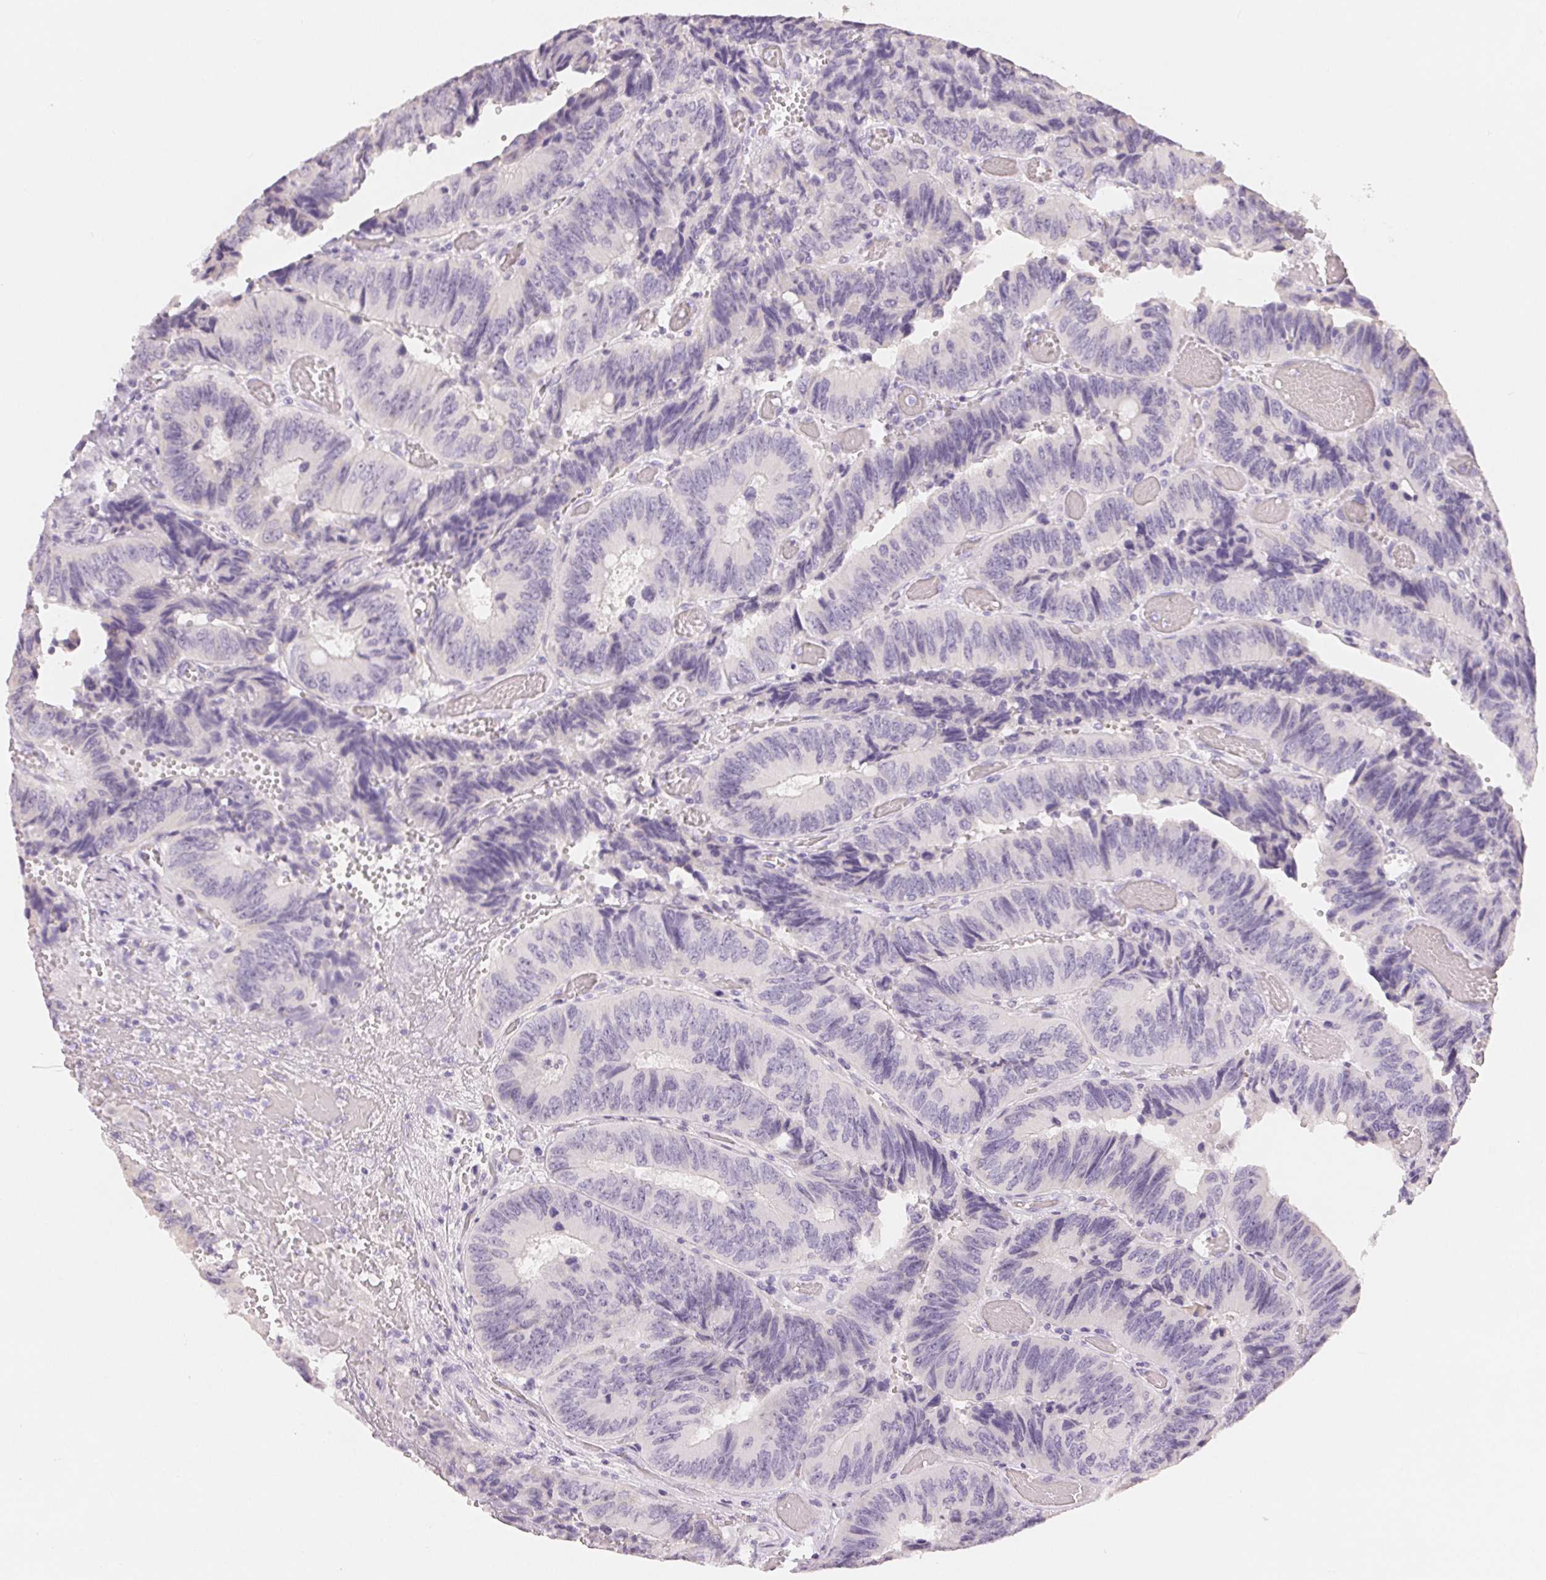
{"staining": {"intensity": "negative", "quantity": "none", "location": "none"}, "tissue": "colorectal cancer", "cell_type": "Tumor cells", "image_type": "cancer", "snomed": [{"axis": "morphology", "description": "Adenocarcinoma, NOS"}, {"axis": "topography", "description": "Colon"}], "caption": "Immunohistochemistry (IHC) micrograph of human colorectal cancer stained for a protein (brown), which displays no staining in tumor cells. (DAB (3,3'-diaminobenzidine) IHC with hematoxylin counter stain).", "gene": "MIOX", "patient": {"sex": "female", "age": 84}}